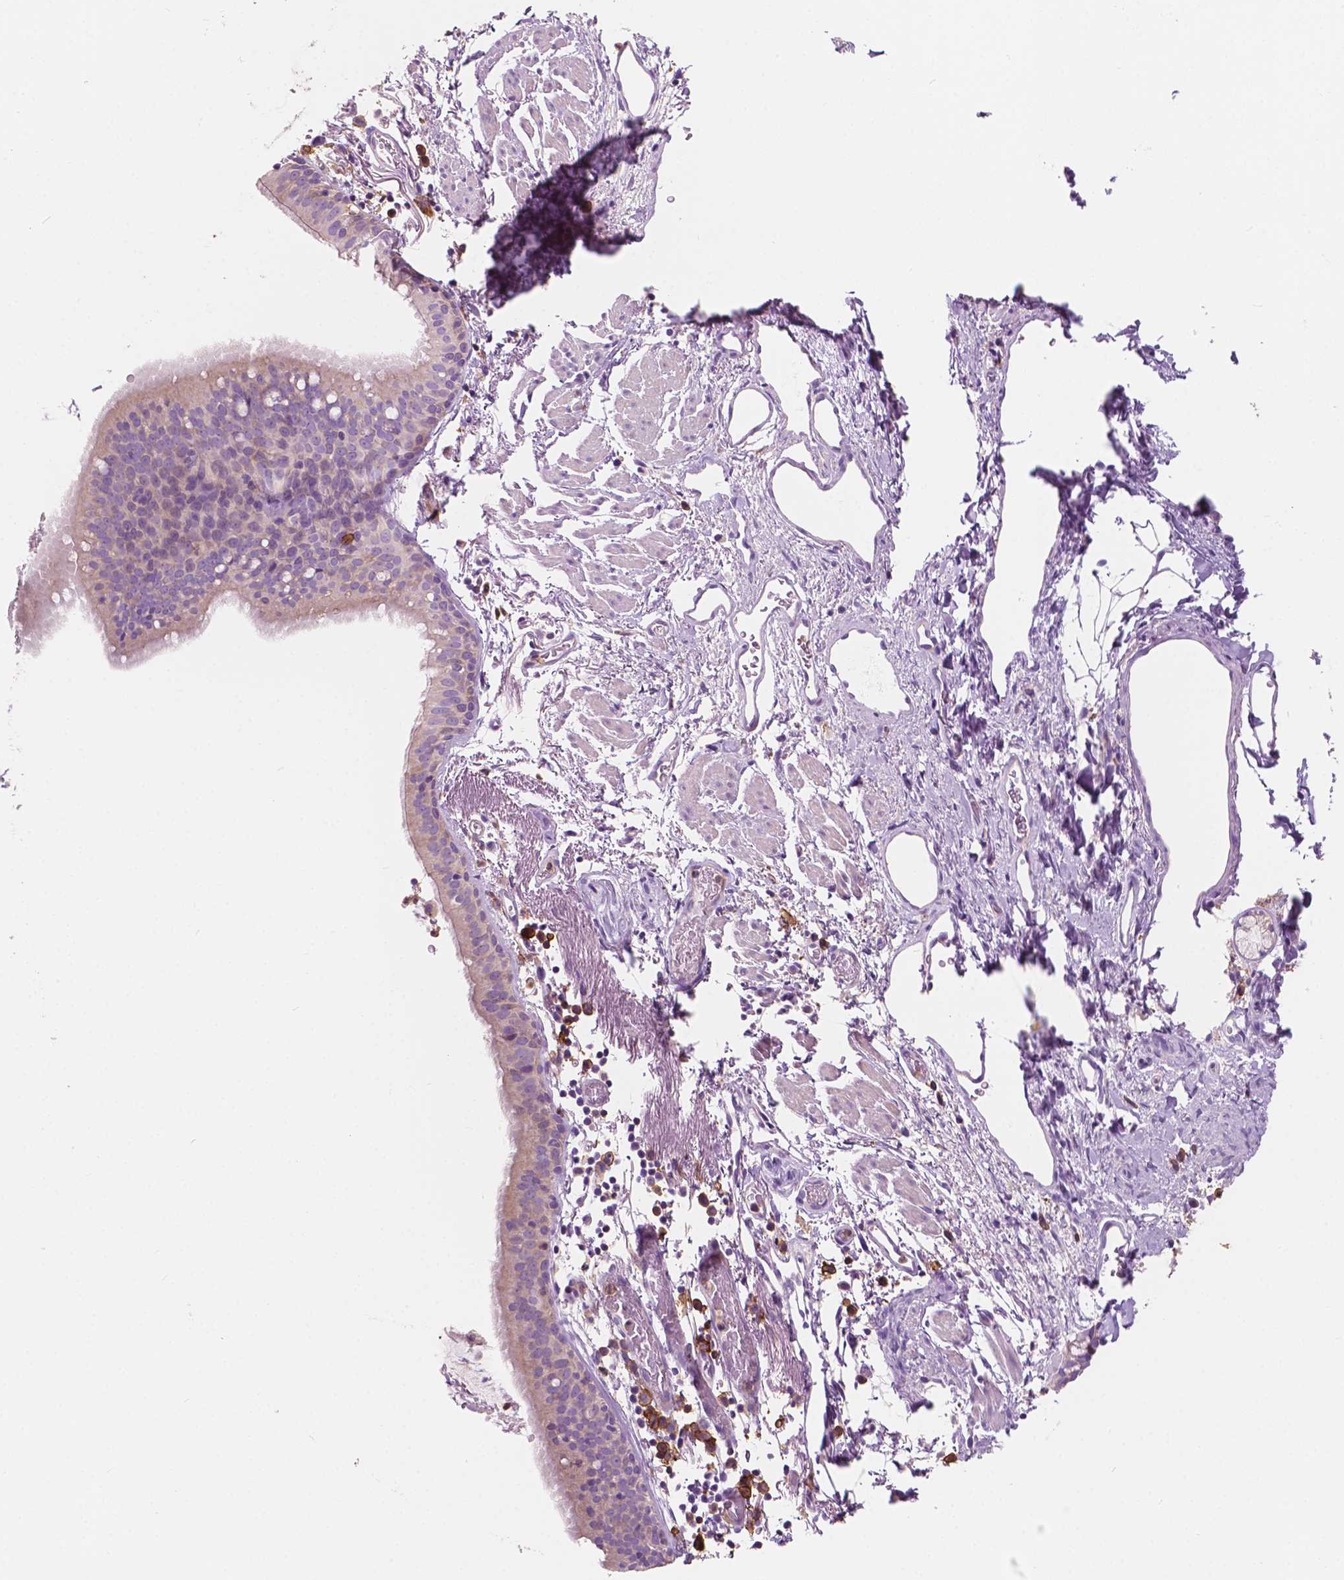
{"staining": {"intensity": "negative", "quantity": "none", "location": "none"}, "tissue": "bronchus", "cell_type": "Respiratory epithelial cells", "image_type": "normal", "snomed": [{"axis": "morphology", "description": "Normal tissue, NOS"}, {"axis": "morphology", "description": "Adenocarcinoma, NOS"}, {"axis": "topography", "description": "Bronchus"}], "caption": "The immunohistochemistry image has no significant staining in respiratory epithelial cells of bronchus.", "gene": "SEMA4A", "patient": {"sex": "male", "age": 68}}